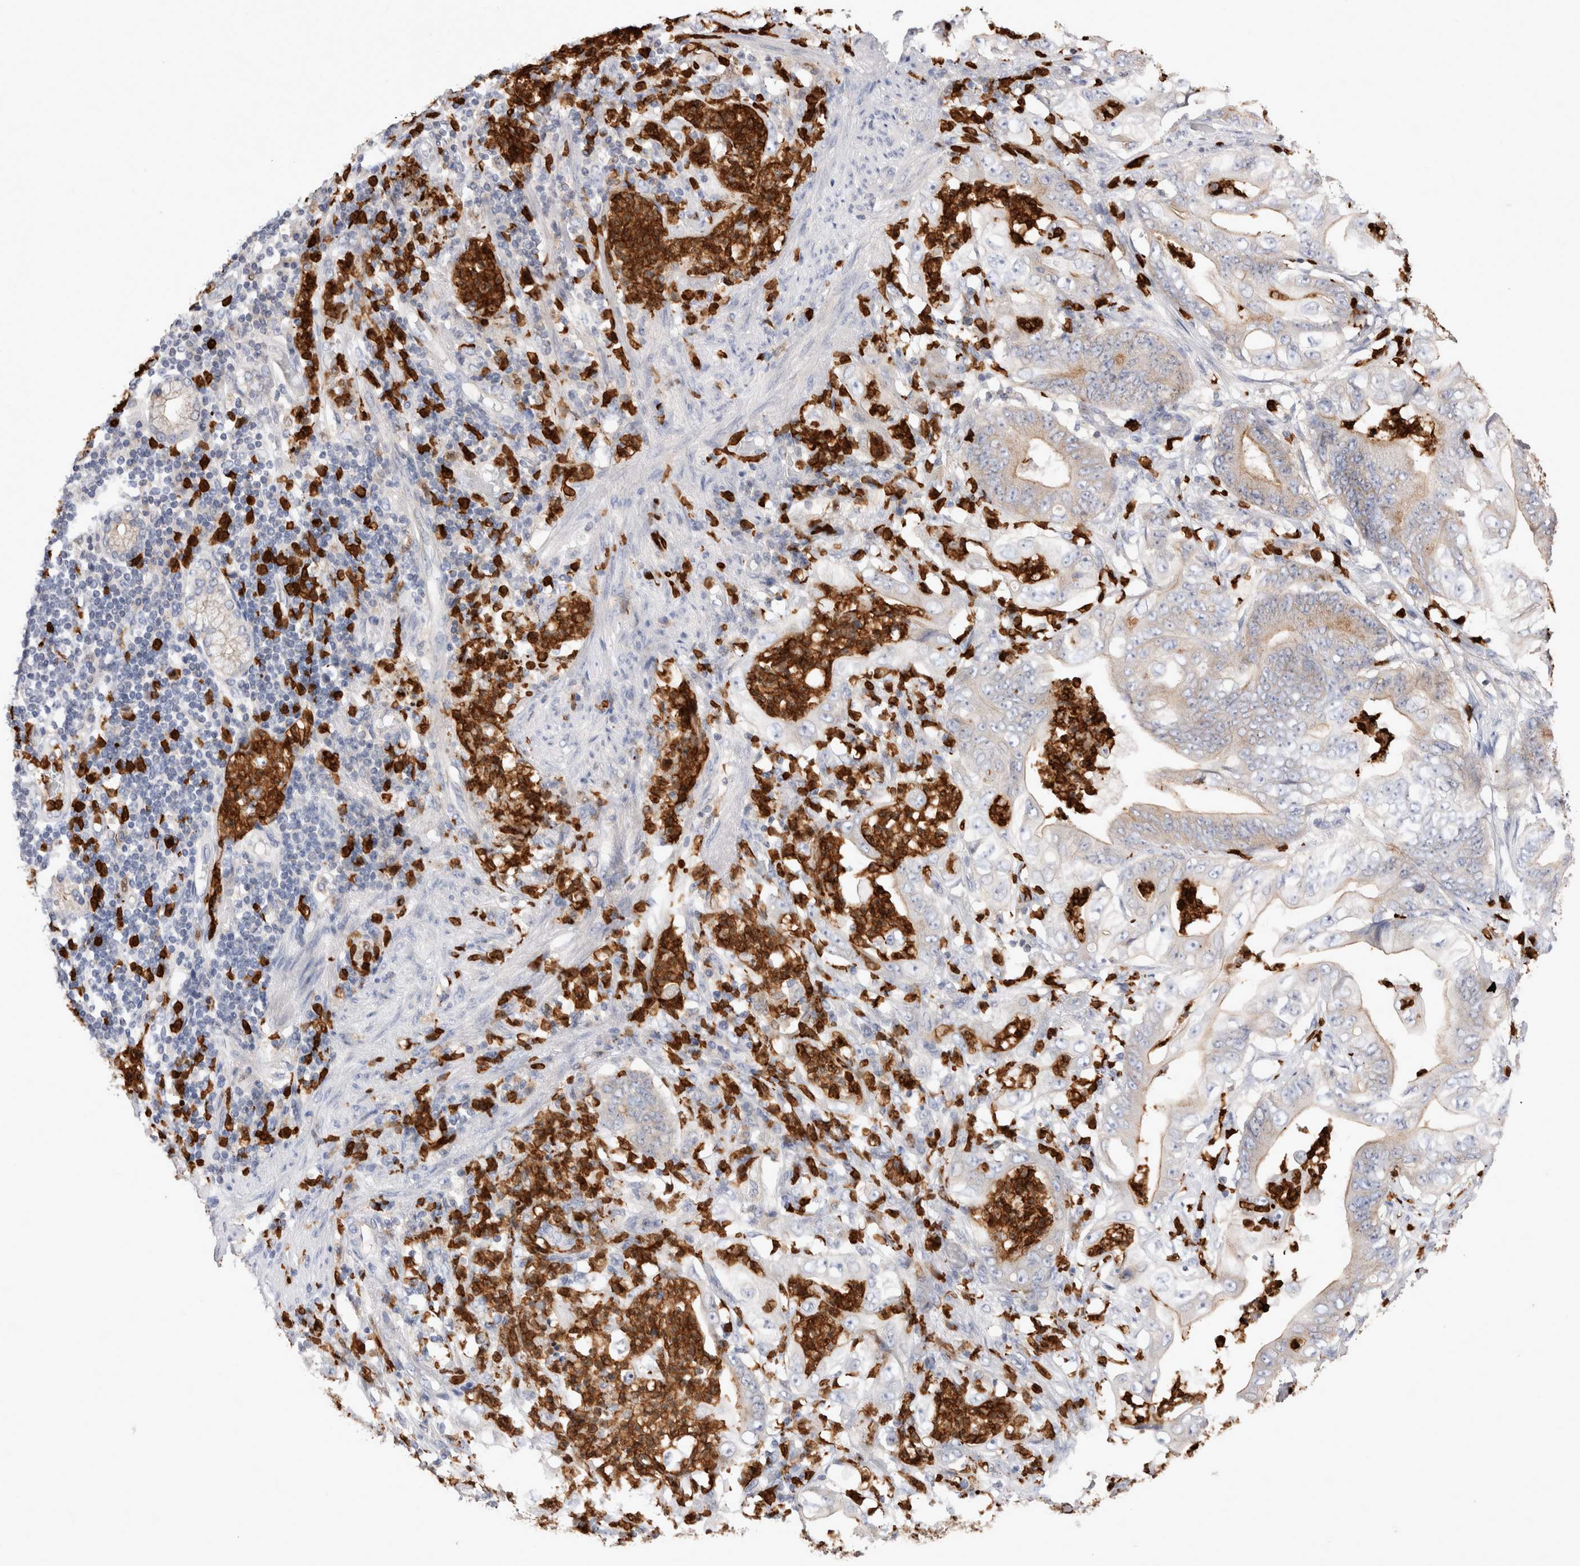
{"staining": {"intensity": "weak", "quantity": "<25%", "location": "cytoplasmic/membranous"}, "tissue": "stomach cancer", "cell_type": "Tumor cells", "image_type": "cancer", "snomed": [{"axis": "morphology", "description": "Adenocarcinoma, NOS"}, {"axis": "topography", "description": "Stomach"}], "caption": "An immunohistochemistry (IHC) histopathology image of stomach cancer is shown. There is no staining in tumor cells of stomach cancer.", "gene": "NXT2", "patient": {"sex": "female", "age": 73}}